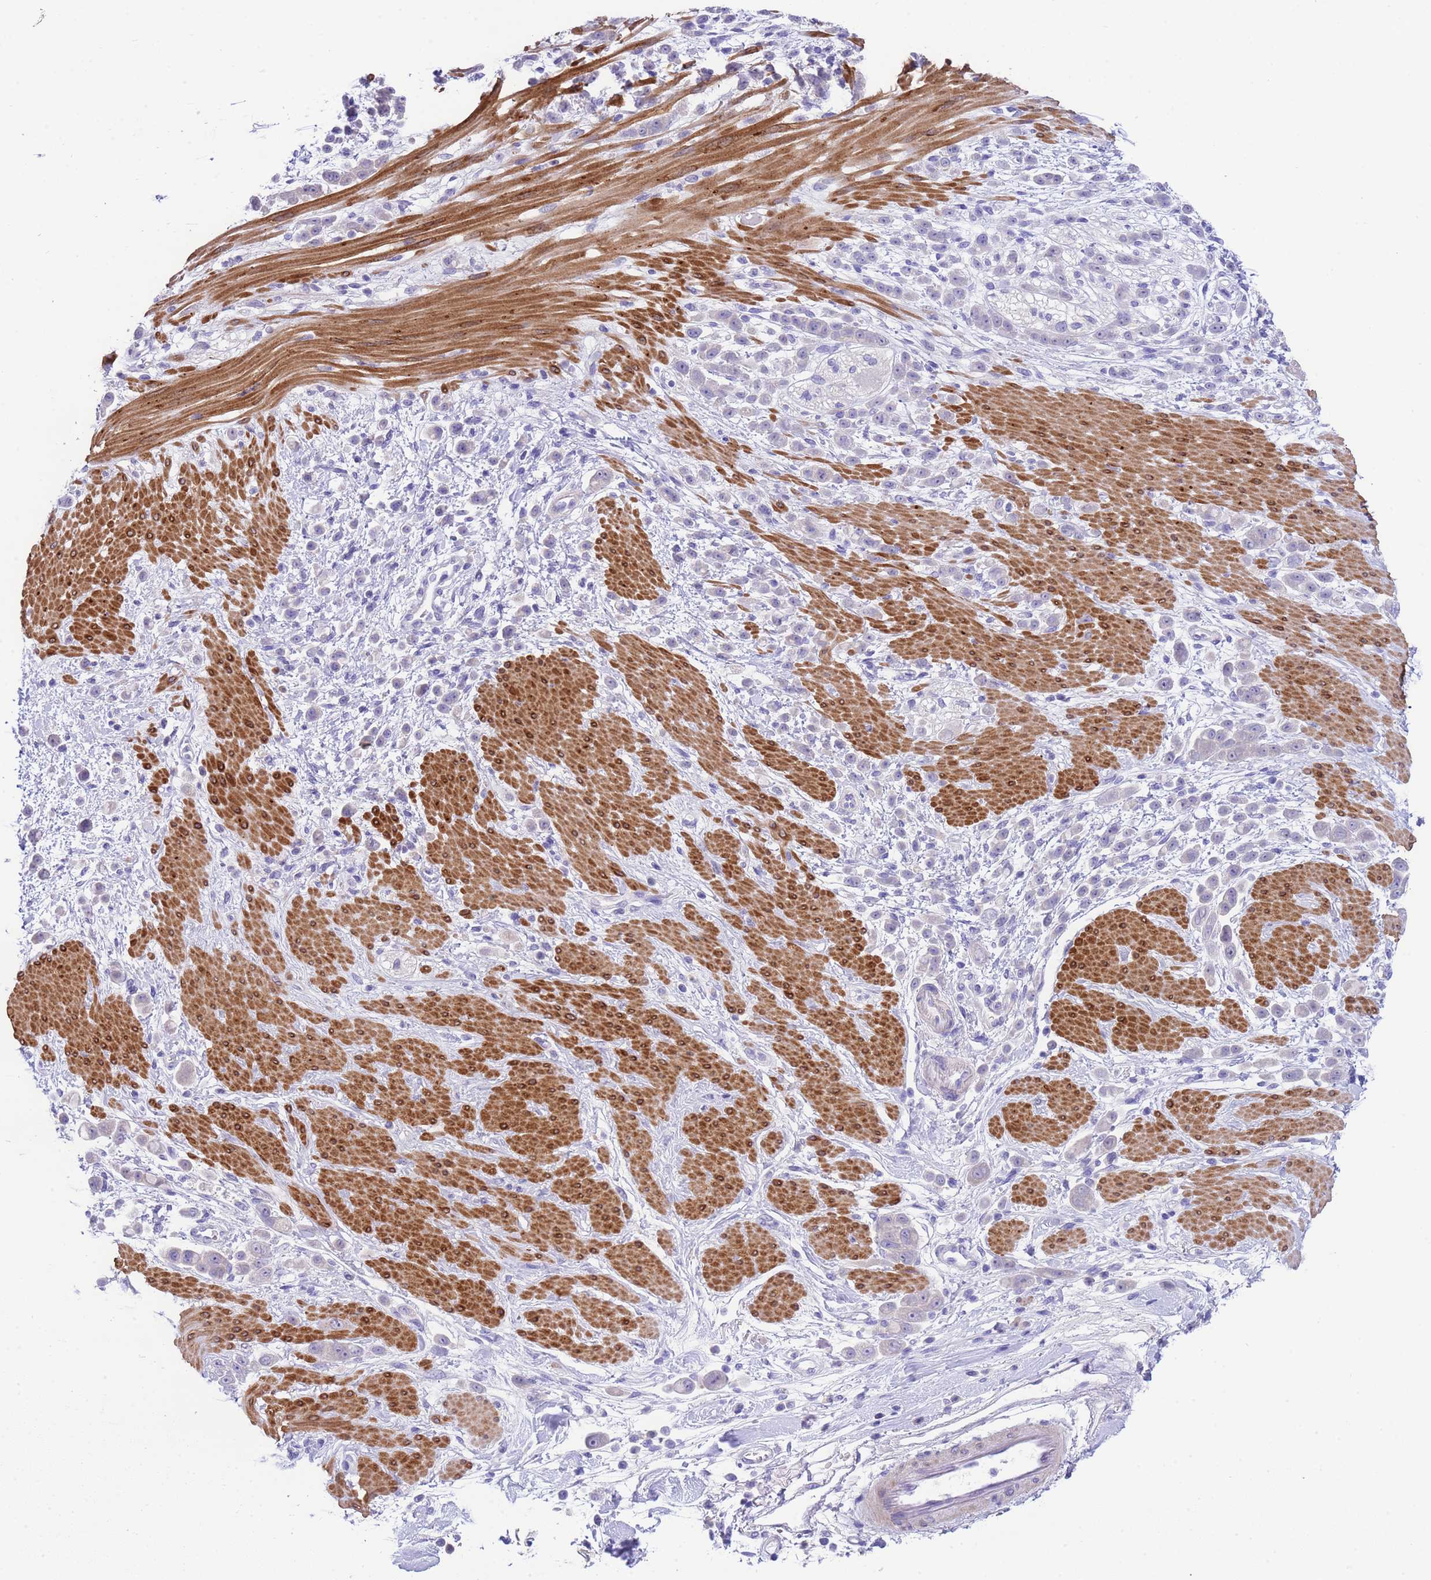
{"staining": {"intensity": "negative", "quantity": "none", "location": "none"}, "tissue": "pancreatic cancer", "cell_type": "Tumor cells", "image_type": "cancer", "snomed": [{"axis": "morphology", "description": "Normal tissue, NOS"}, {"axis": "morphology", "description": "Adenocarcinoma, NOS"}, {"axis": "topography", "description": "Pancreas"}], "caption": "A photomicrograph of human pancreatic adenocarcinoma is negative for staining in tumor cells.", "gene": "USP38", "patient": {"sex": "female", "age": 64}}